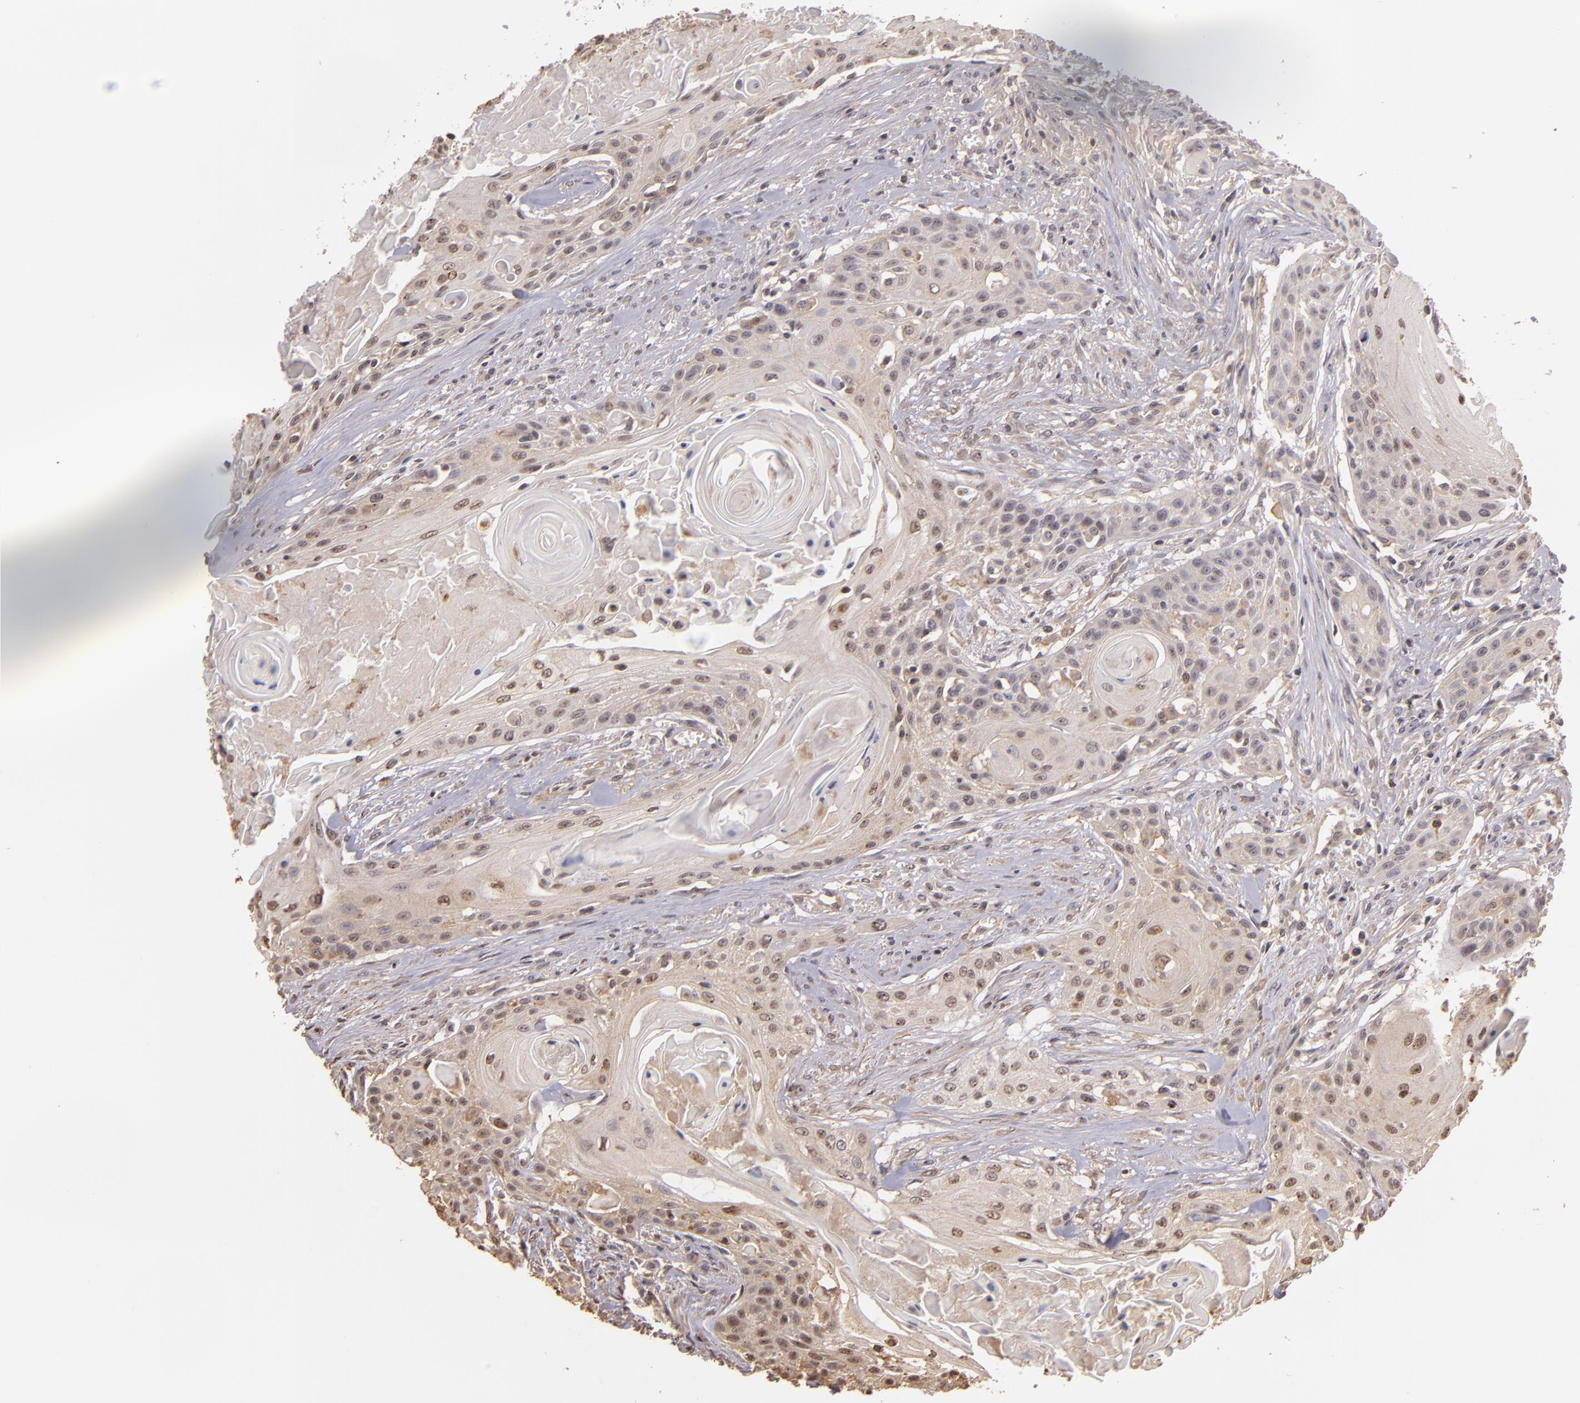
{"staining": {"intensity": "weak", "quantity": "25%-75%", "location": "cytoplasmic/membranous"}, "tissue": "head and neck cancer", "cell_type": "Tumor cells", "image_type": "cancer", "snomed": [{"axis": "morphology", "description": "Squamous cell carcinoma, NOS"}, {"axis": "morphology", "description": "Squamous cell carcinoma, metastatic, NOS"}, {"axis": "topography", "description": "Lymph node"}, {"axis": "topography", "description": "Salivary gland"}, {"axis": "topography", "description": "Head-Neck"}], "caption": "Immunohistochemical staining of human head and neck cancer reveals low levels of weak cytoplasmic/membranous protein expression in about 25%-75% of tumor cells.", "gene": "ARPC2", "patient": {"sex": "female", "age": 74}}